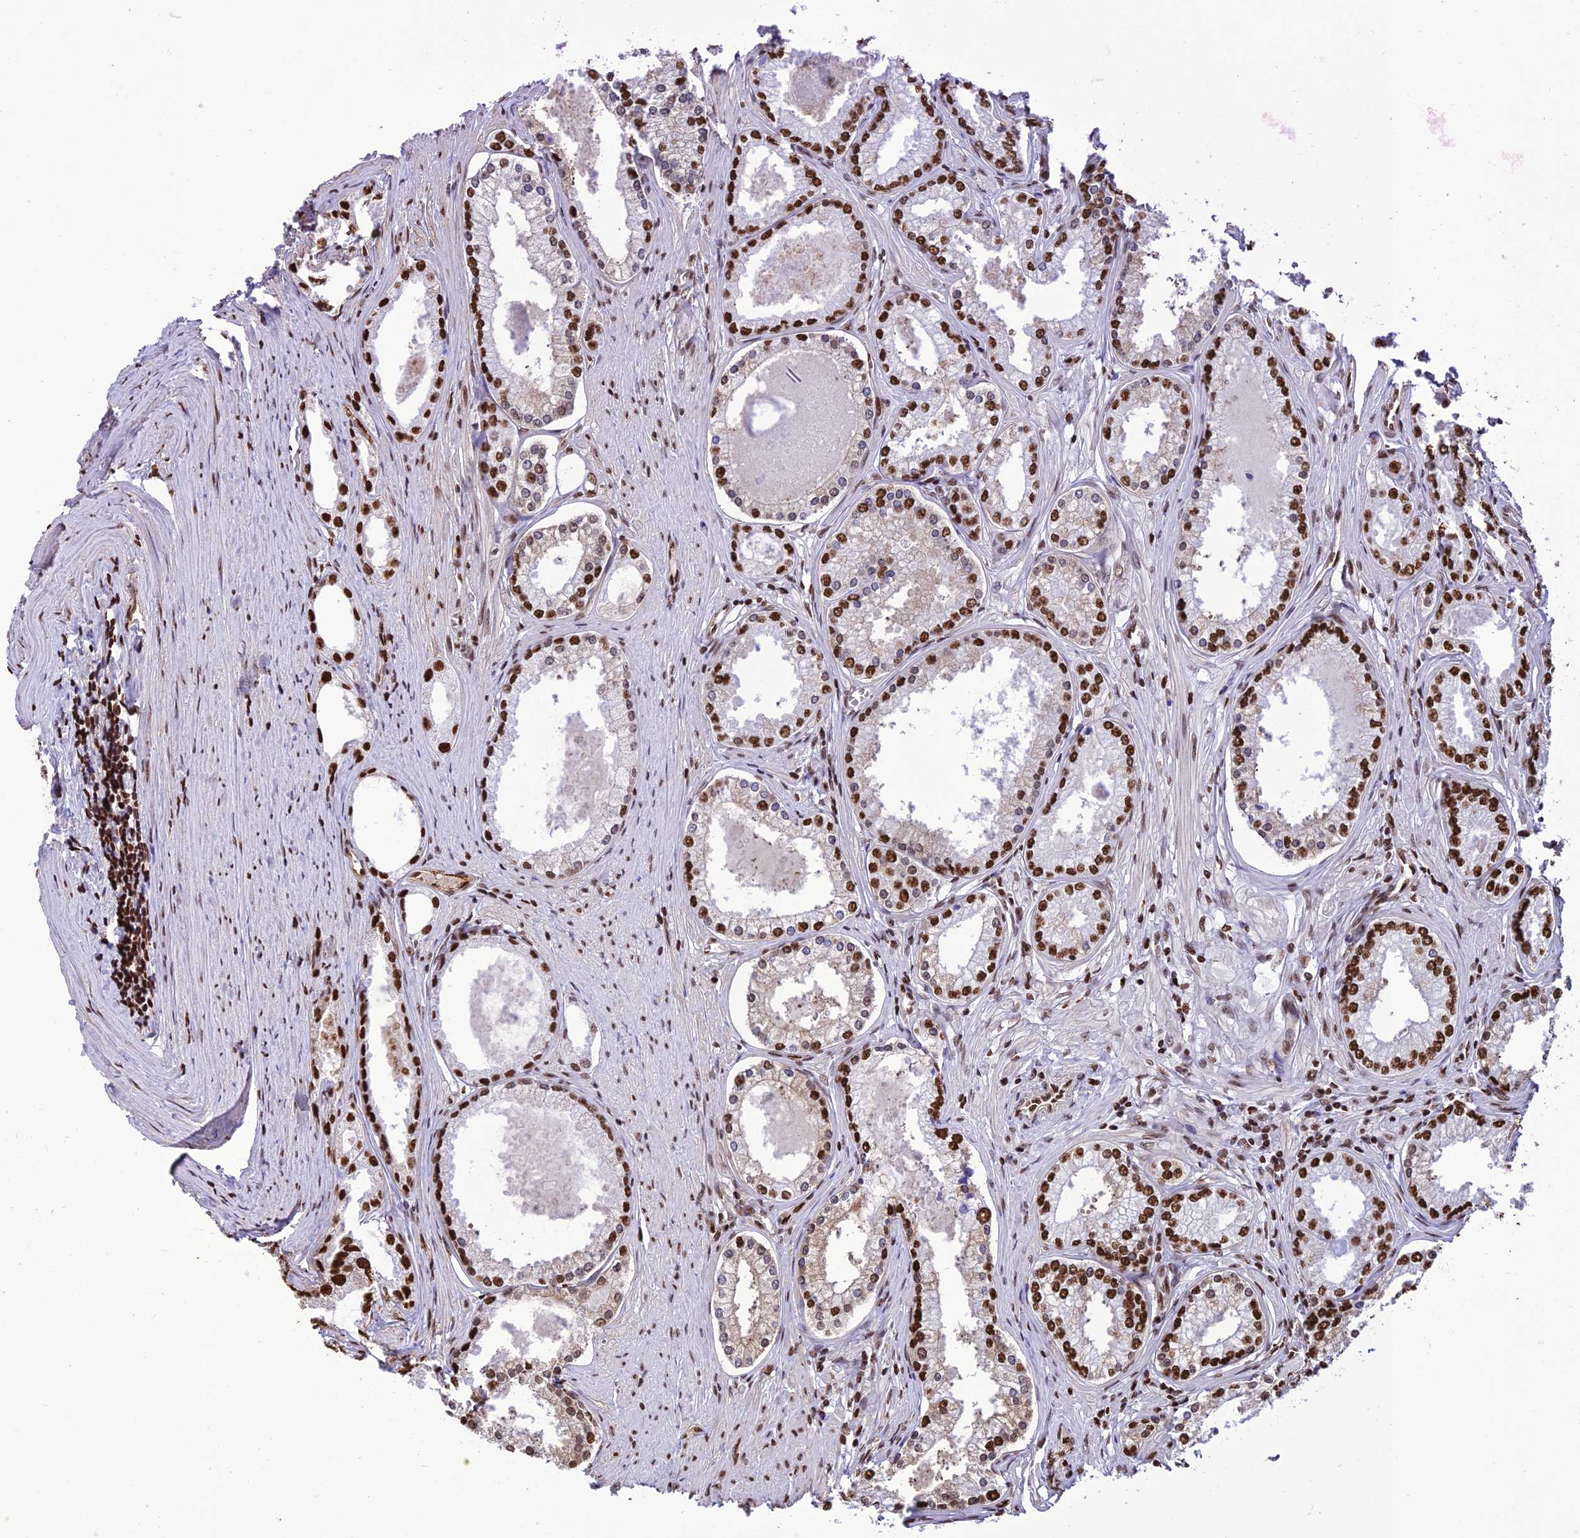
{"staining": {"intensity": "strong", "quantity": ">75%", "location": "nuclear"}, "tissue": "prostate cancer", "cell_type": "Tumor cells", "image_type": "cancer", "snomed": [{"axis": "morphology", "description": "Adenocarcinoma, High grade"}, {"axis": "topography", "description": "Prostate"}], "caption": "This histopathology image reveals immunohistochemistry (IHC) staining of human prostate high-grade adenocarcinoma, with high strong nuclear expression in about >75% of tumor cells.", "gene": "INO80E", "patient": {"sex": "male", "age": 68}}